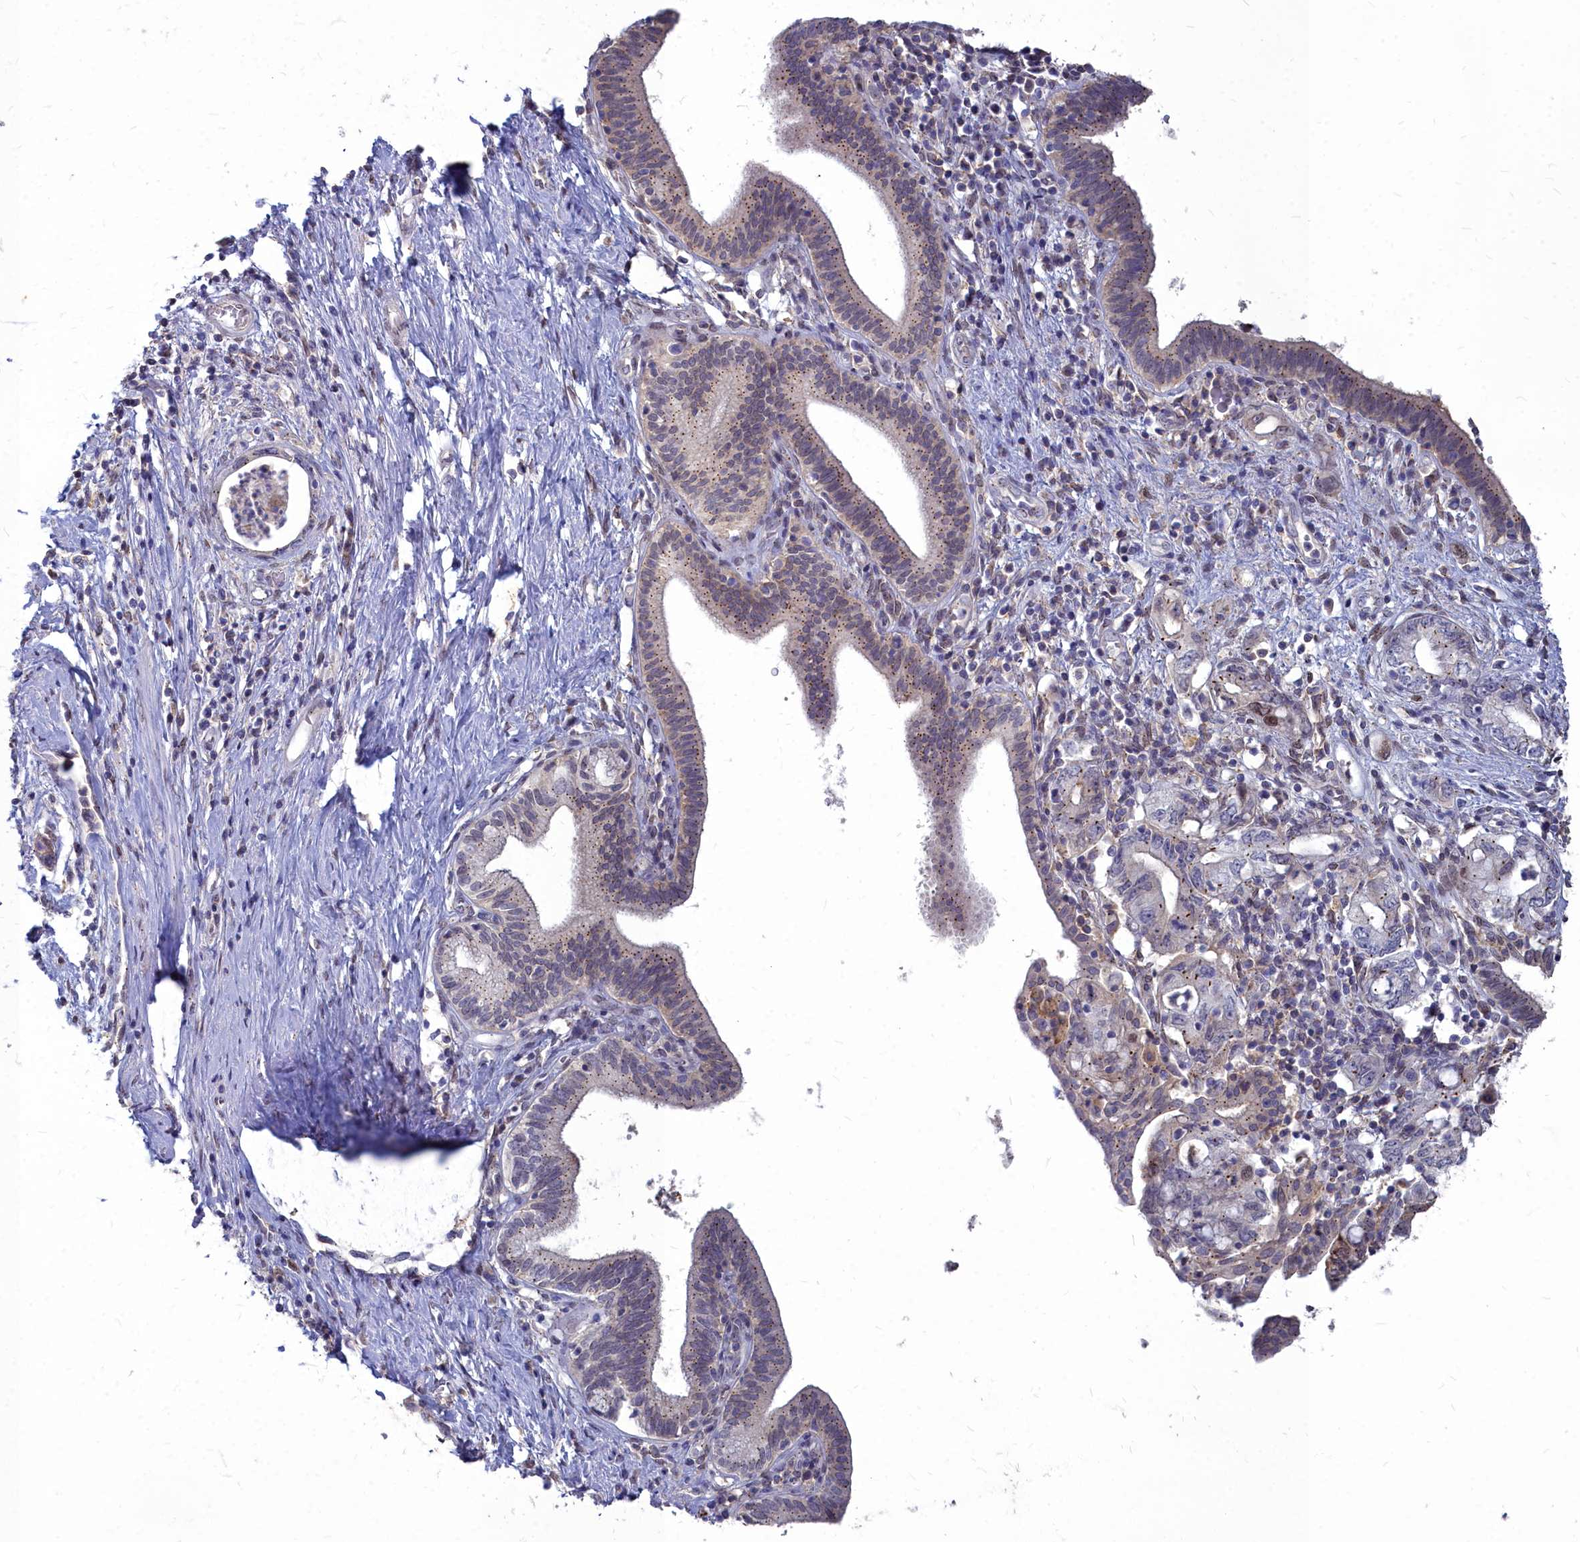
{"staining": {"intensity": "moderate", "quantity": "25%-75%", "location": "cytoplasmic/membranous"}, "tissue": "pancreatic cancer", "cell_type": "Tumor cells", "image_type": "cancer", "snomed": [{"axis": "morphology", "description": "Adenocarcinoma, NOS"}, {"axis": "topography", "description": "Pancreas"}], "caption": "DAB immunohistochemical staining of pancreatic cancer exhibits moderate cytoplasmic/membranous protein positivity in about 25%-75% of tumor cells.", "gene": "NOXA1", "patient": {"sex": "female", "age": 73}}